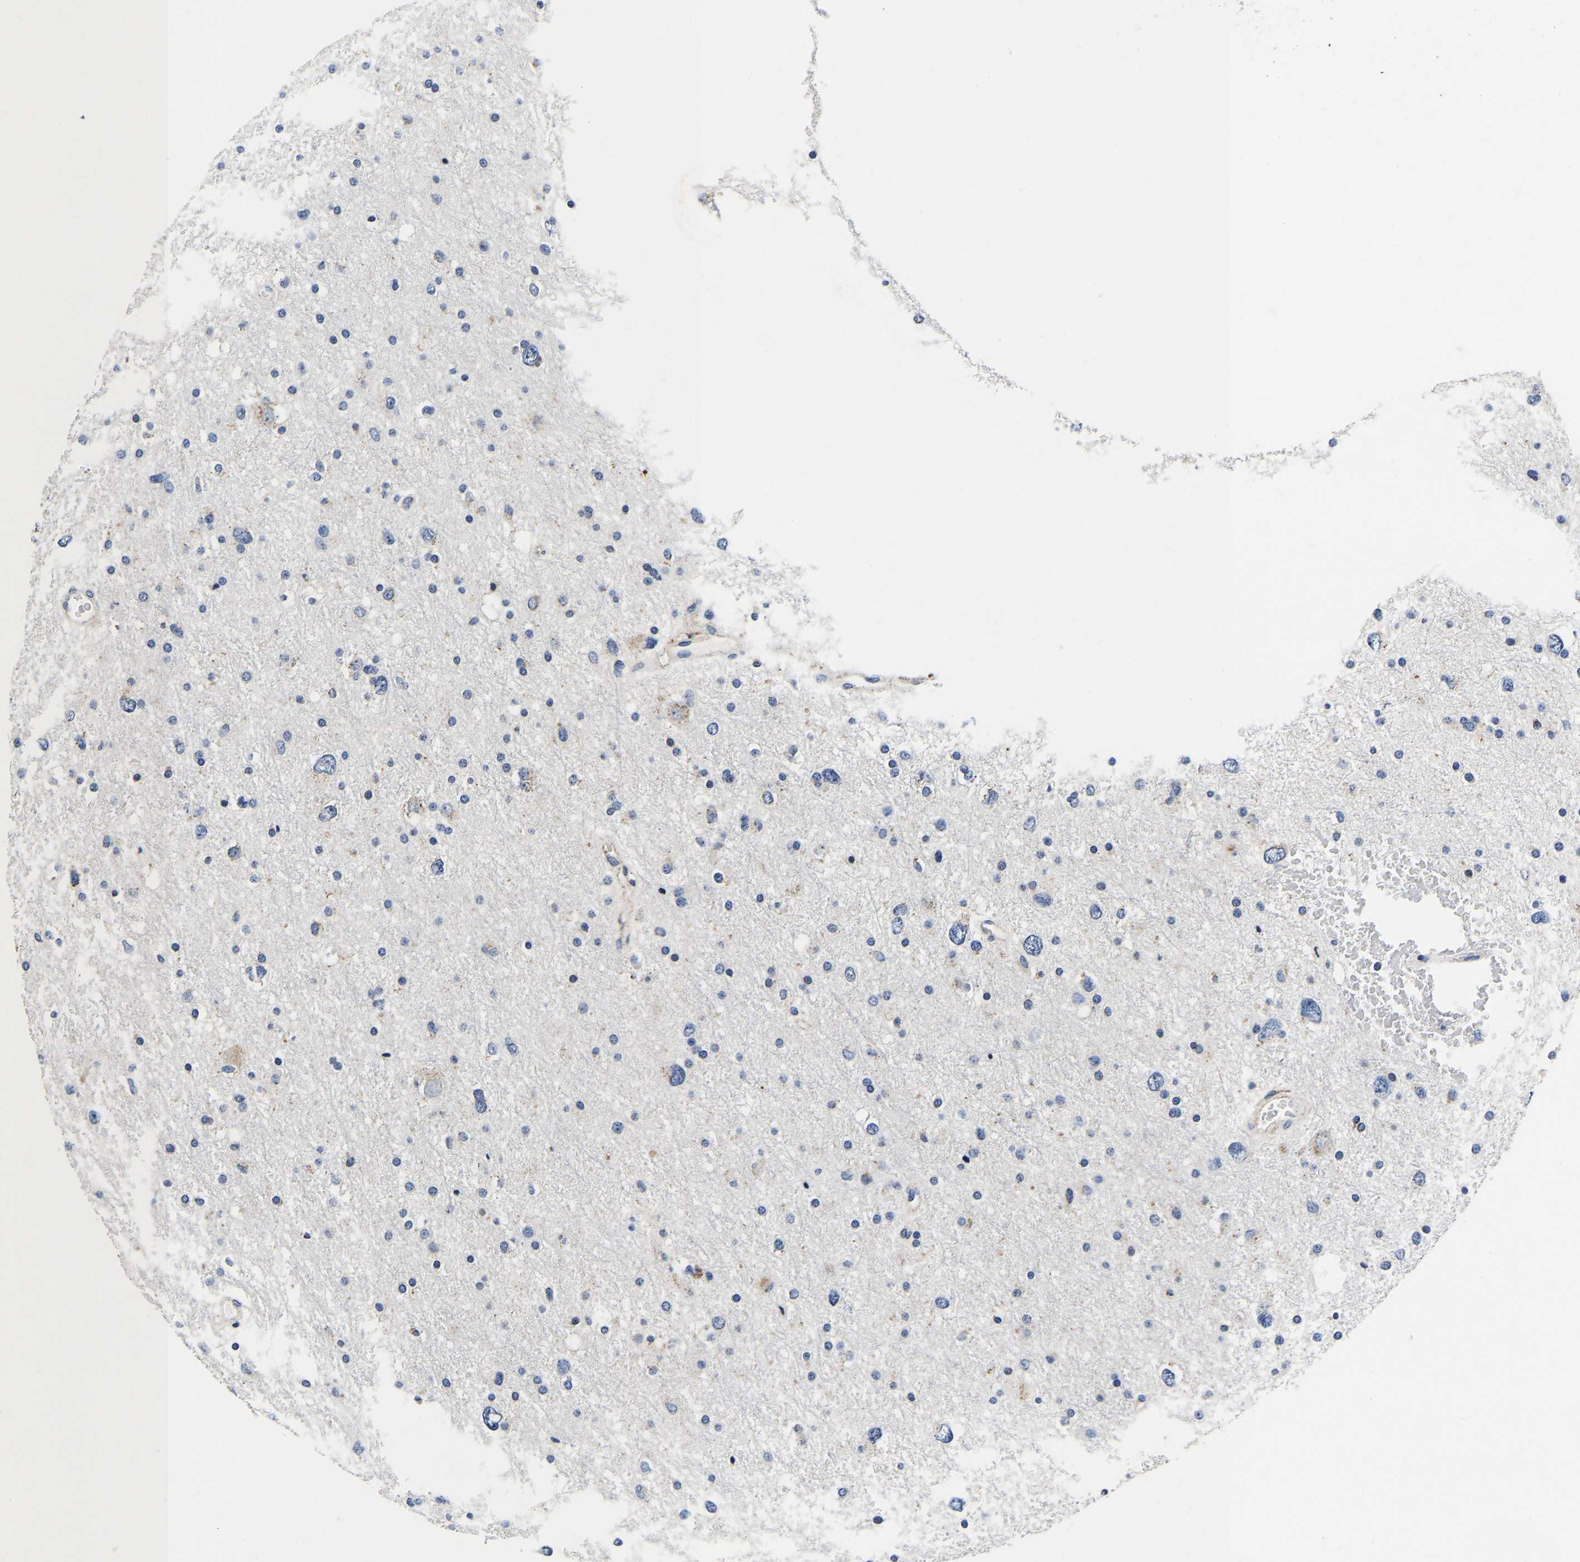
{"staining": {"intensity": "negative", "quantity": "none", "location": "none"}, "tissue": "glioma", "cell_type": "Tumor cells", "image_type": "cancer", "snomed": [{"axis": "morphology", "description": "Glioma, malignant, Low grade"}, {"axis": "topography", "description": "Brain"}], "caption": "The photomicrograph displays no staining of tumor cells in glioma.", "gene": "GRN", "patient": {"sex": "female", "age": 37}}